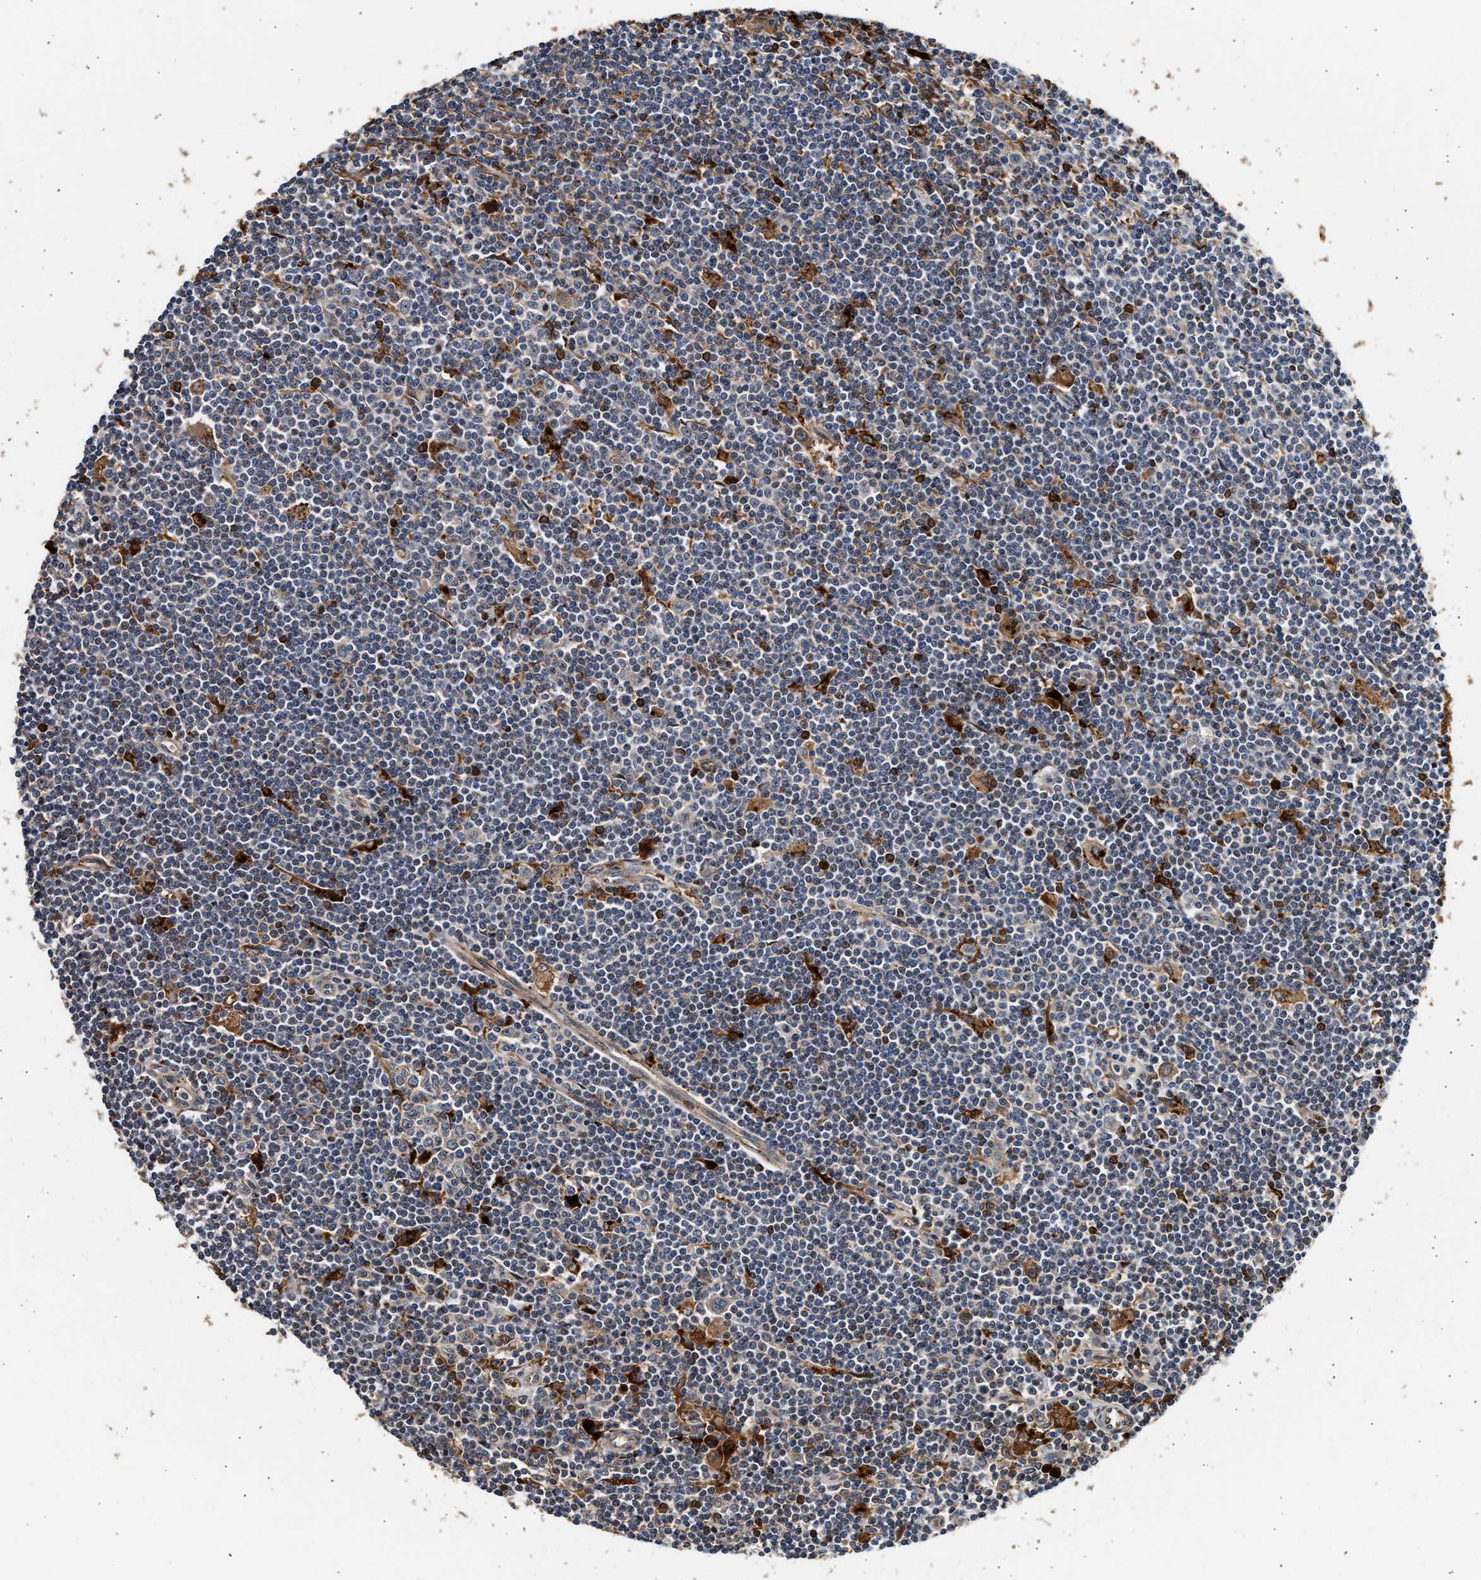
{"staining": {"intensity": "moderate", "quantity": "<25%", "location": "cytoplasmic/membranous,nuclear"}, "tissue": "lymphoma", "cell_type": "Tumor cells", "image_type": "cancer", "snomed": [{"axis": "morphology", "description": "Malignant lymphoma, non-Hodgkin's type, Low grade"}, {"axis": "topography", "description": "Spleen"}], "caption": "Lymphoma was stained to show a protein in brown. There is low levels of moderate cytoplasmic/membranous and nuclear staining in about <25% of tumor cells.", "gene": "PLD3", "patient": {"sex": "male", "age": 76}}